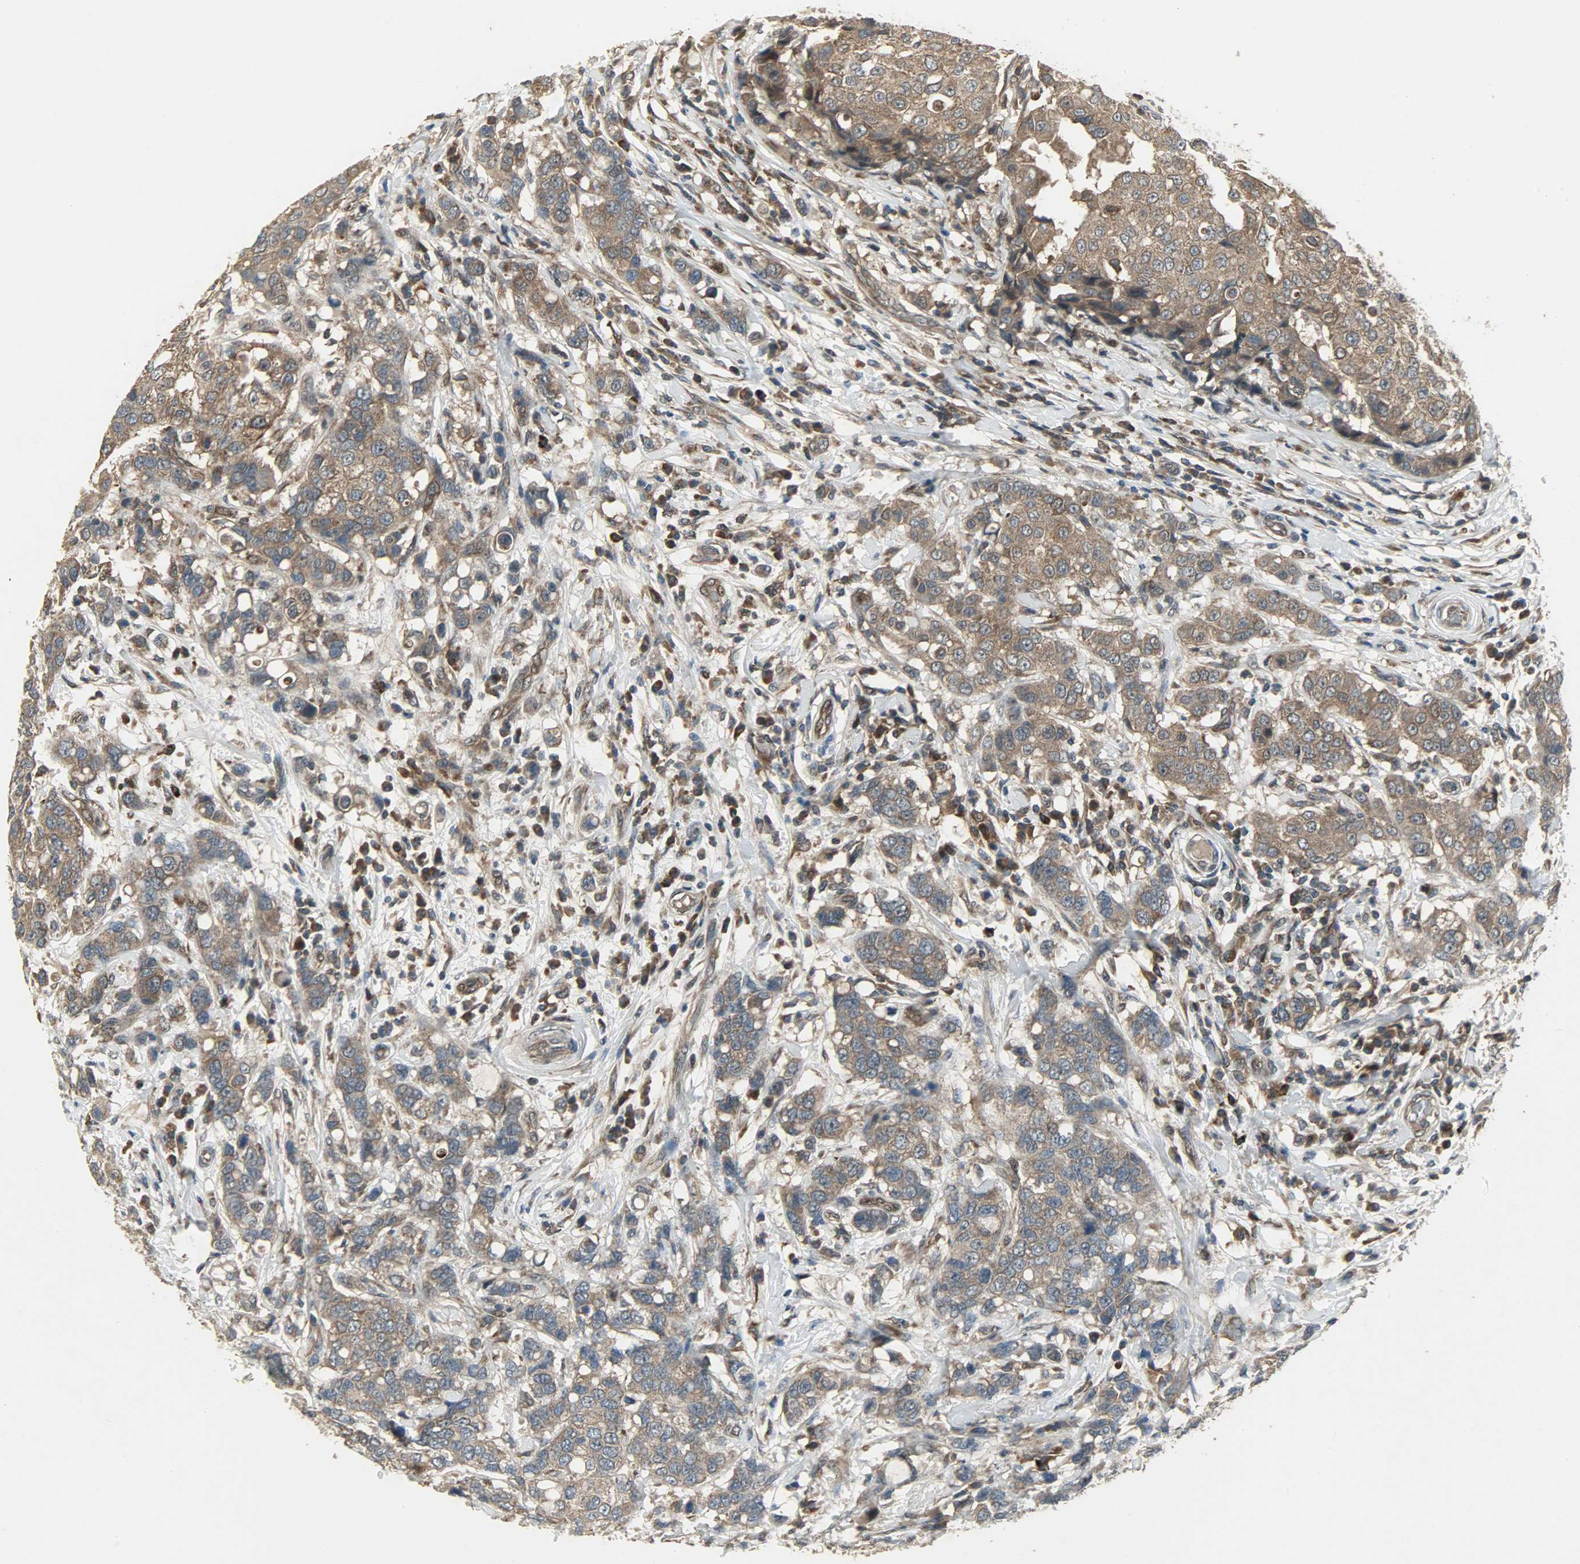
{"staining": {"intensity": "moderate", "quantity": ">75%", "location": "cytoplasmic/membranous"}, "tissue": "breast cancer", "cell_type": "Tumor cells", "image_type": "cancer", "snomed": [{"axis": "morphology", "description": "Duct carcinoma"}, {"axis": "topography", "description": "Breast"}], "caption": "Human breast cancer (intraductal carcinoma) stained for a protein (brown) demonstrates moderate cytoplasmic/membranous positive positivity in approximately >75% of tumor cells.", "gene": "AMT", "patient": {"sex": "female", "age": 27}}